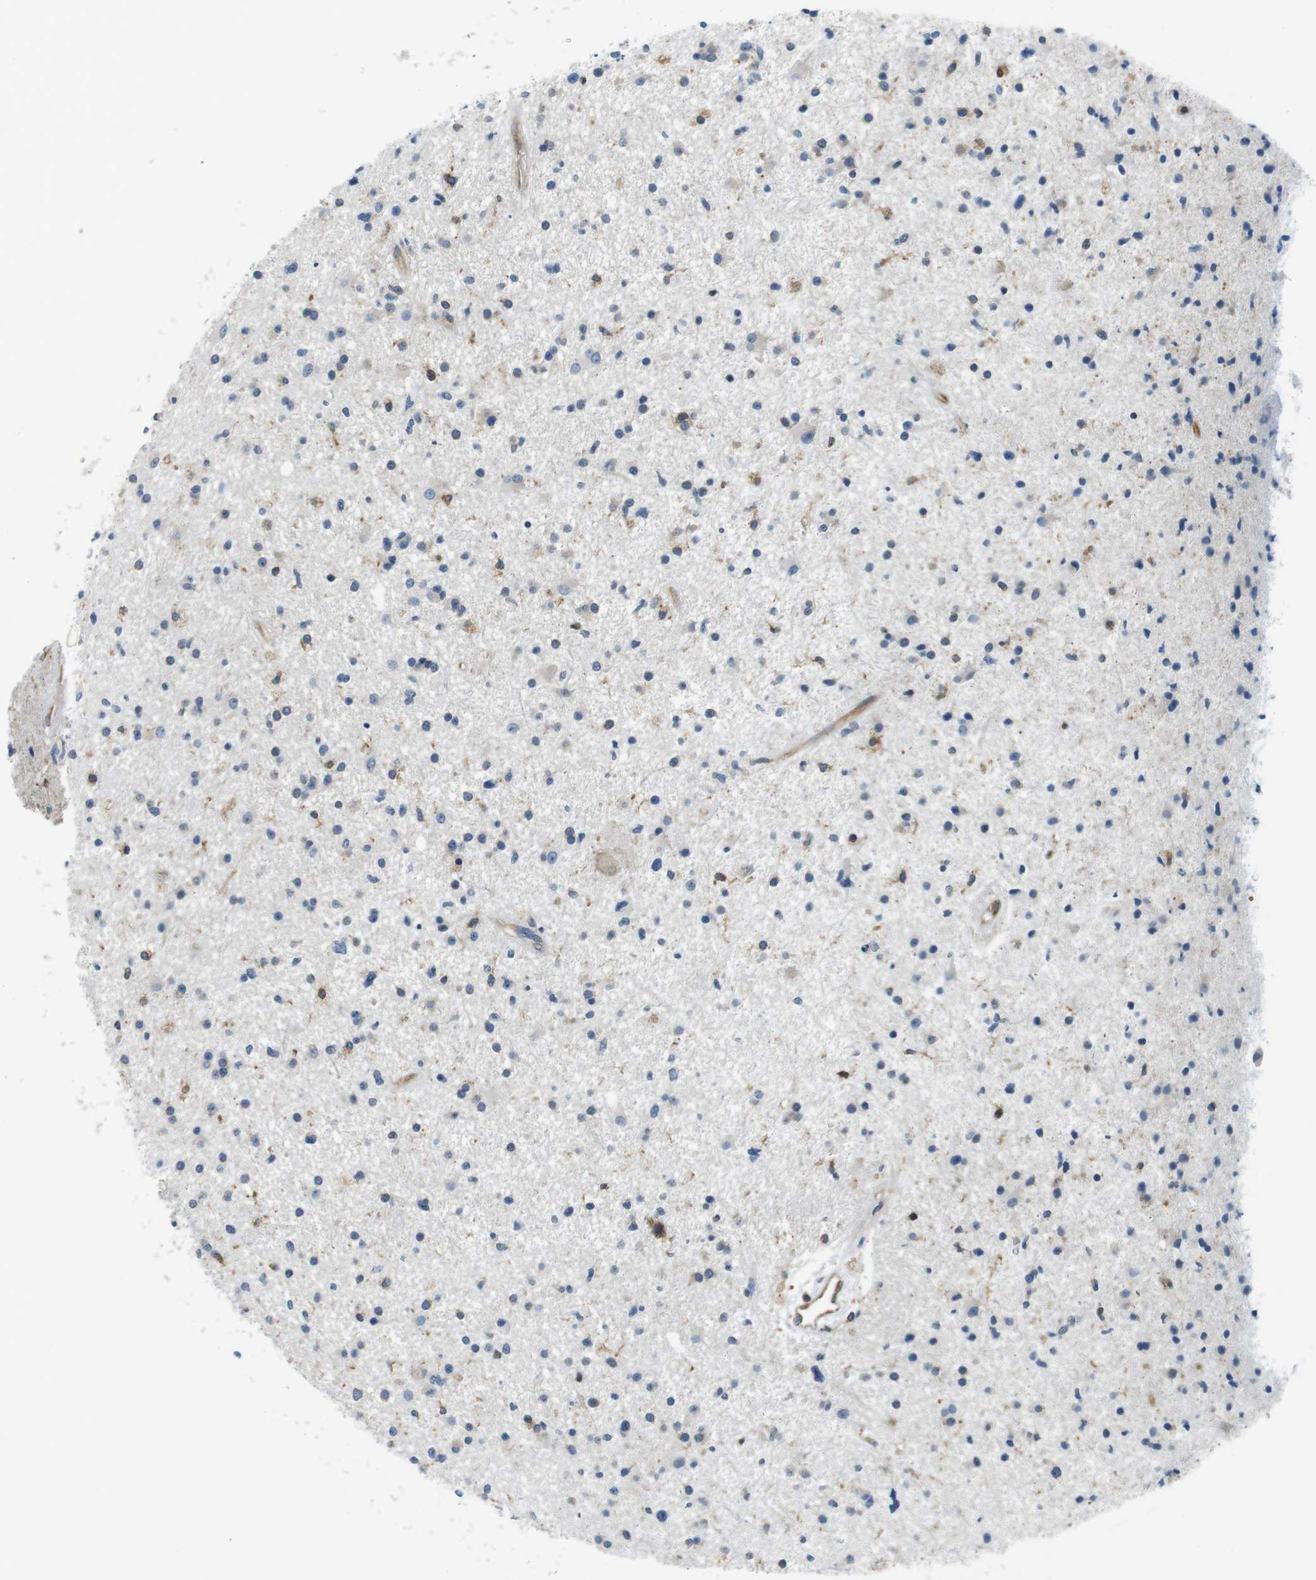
{"staining": {"intensity": "moderate", "quantity": "<25%", "location": "cytoplasmic/membranous"}, "tissue": "glioma", "cell_type": "Tumor cells", "image_type": "cancer", "snomed": [{"axis": "morphology", "description": "Glioma, malignant, High grade"}, {"axis": "topography", "description": "Brain"}], "caption": "Immunohistochemical staining of malignant glioma (high-grade) demonstrates low levels of moderate cytoplasmic/membranous protein positivity in approximately <25% of tumor cells.", "gene": "EIF2B5", "patient": {"sex": "male", "age": 33}}